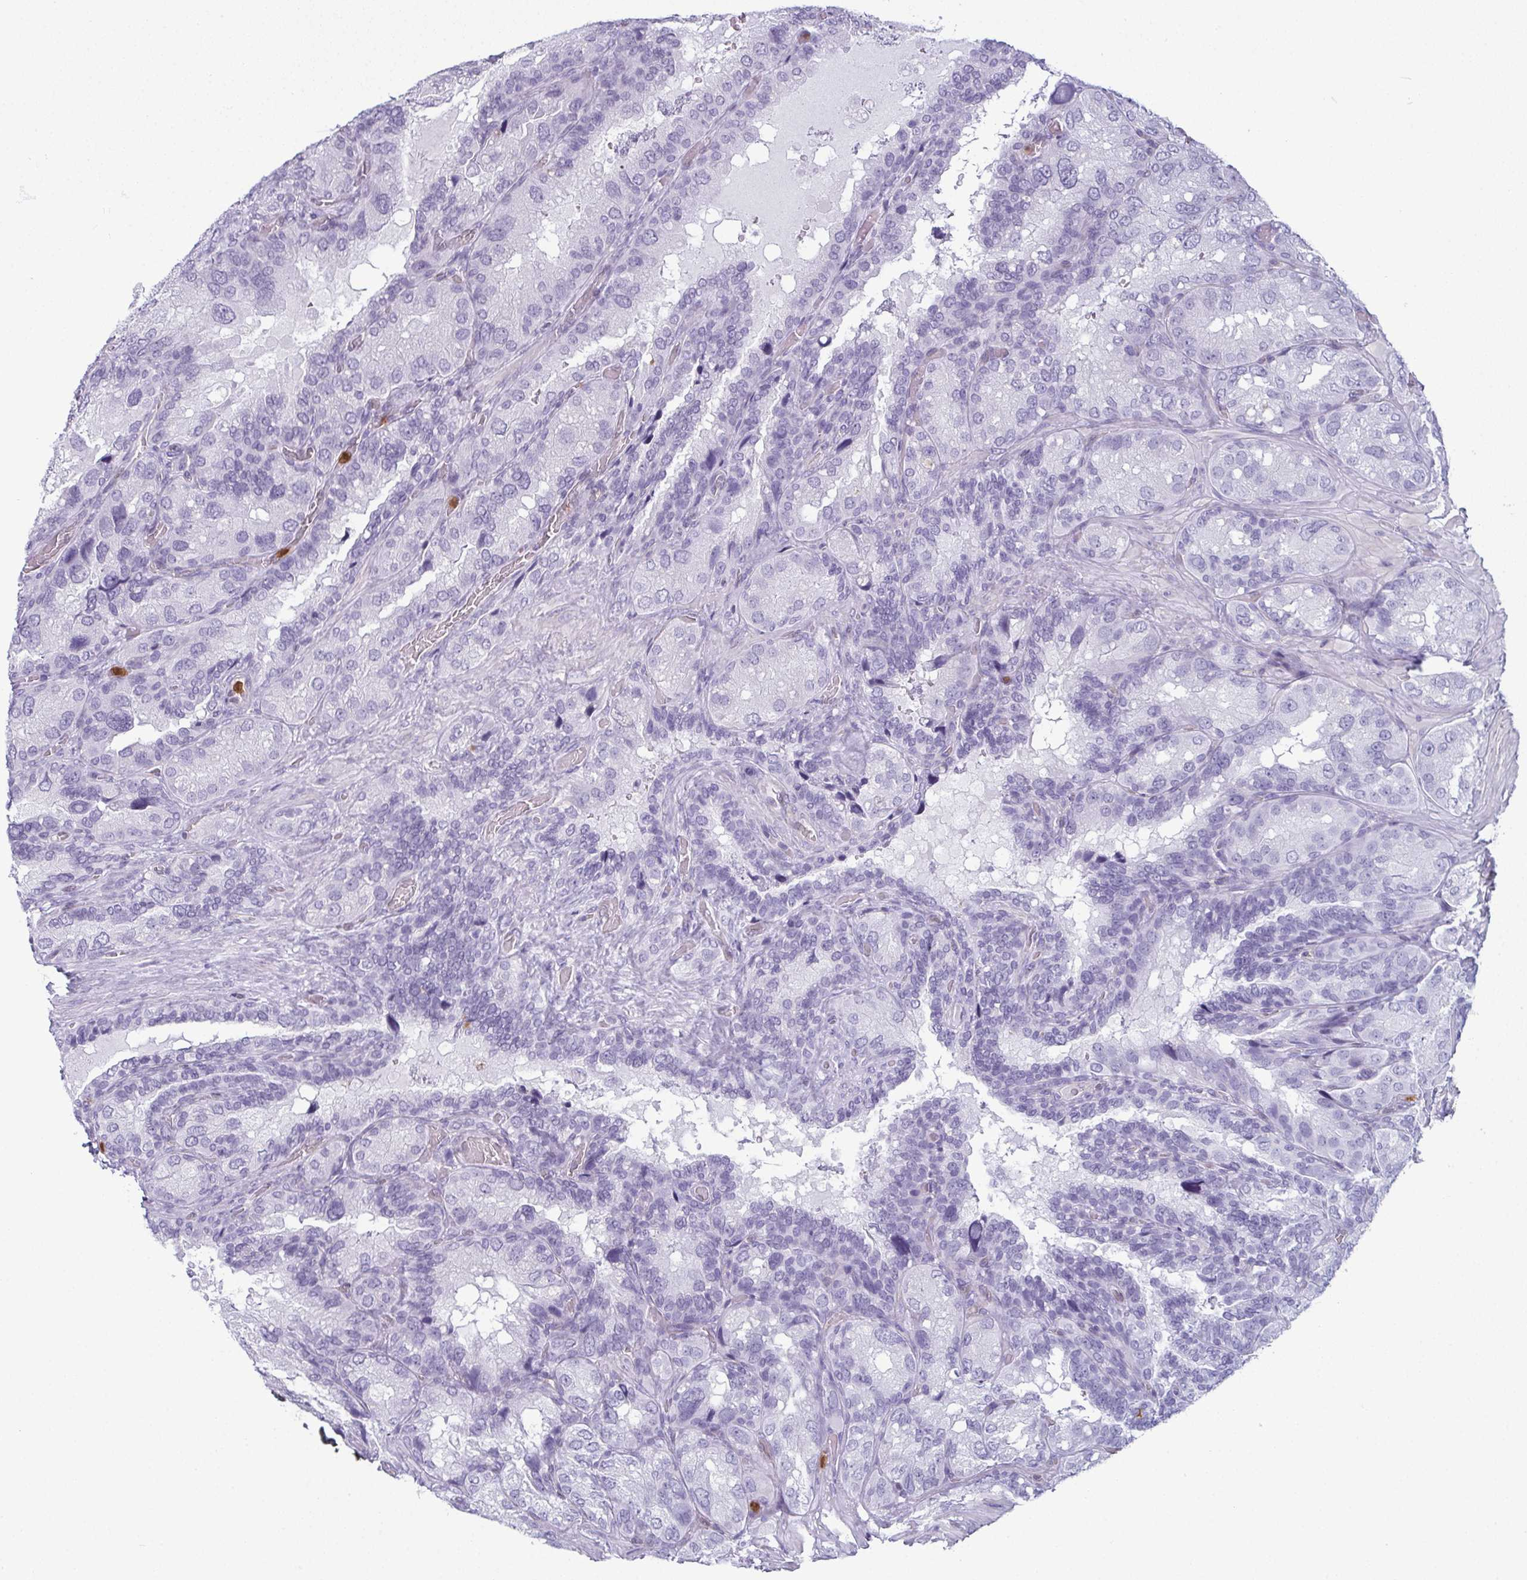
{"staining": {"intensity": "negative", "quantity": "none", "location": "none"}, "tissue": "seminal vesicle", "cell_type": "Glandular cells", "image_type": "normal", "snomed": [{"axis": "morphology", "description": "Normal tissue, NOS"}, {"axis": "topography", "description": "Seminal veicle"}], "caption": "Seminal vesicle stained for a protein using IHC exhibits no expression glandular cells.", "gene": "CDA", "patient": {"sex": "male", "age": 60}}